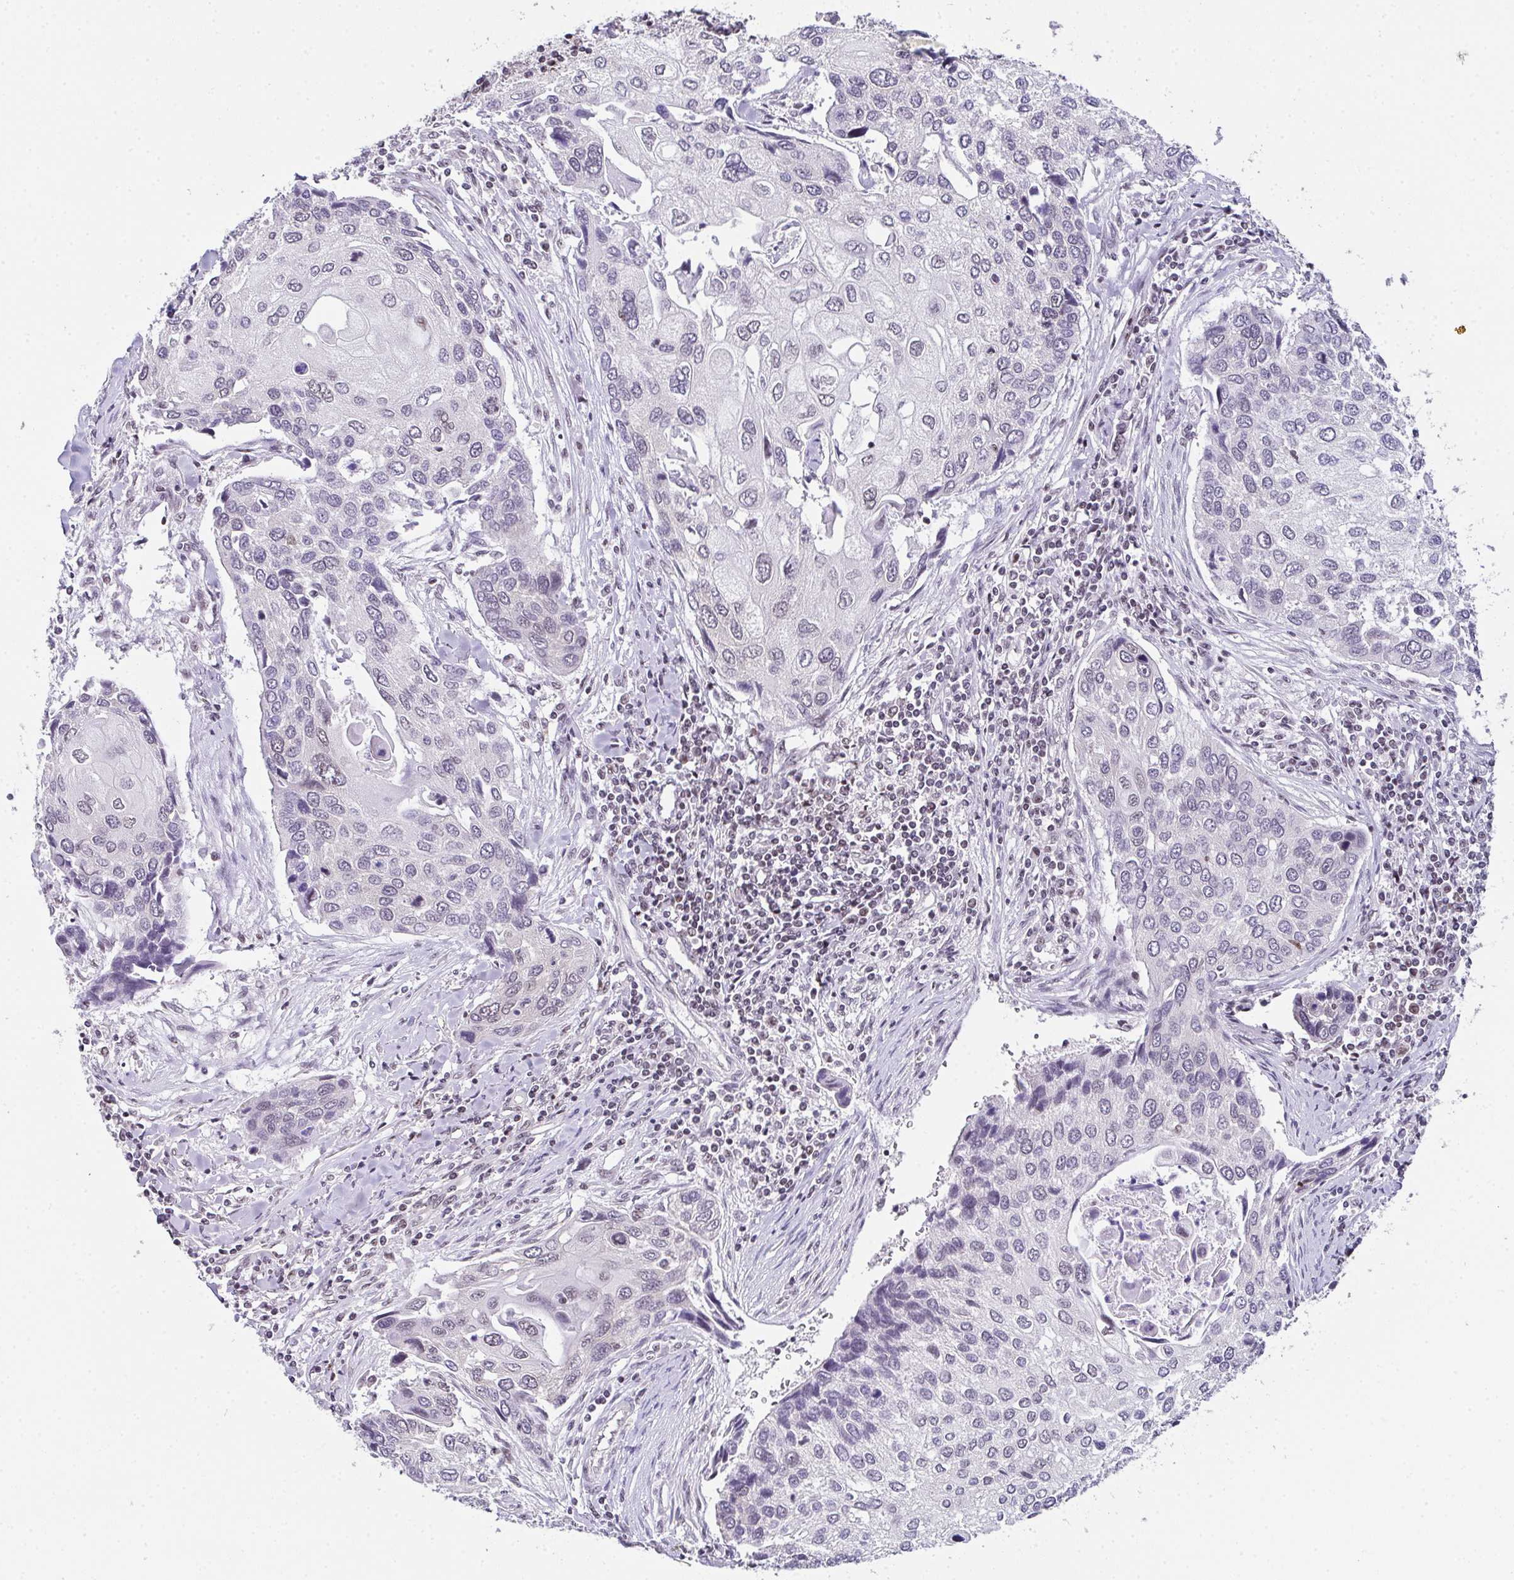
{"staining": {"intensity": "negative", "quantity": "none", "location": "none"}, "tissue": "lung cancer", "cell_type": "Tumor cells", "image_type": "cancer", "snomed": [{"axis": "morphology", "description": "Squamous cell carcinoma, NOS"}, {"axis": "morphology", "description": "Squamous cell carcinoma, metastatic, NOS"}, {"axis": "topography", "description": "Lung"}], "caption": "Tumor cells are negative for brown protein staining in lung cancer. (Brightfield microscopy of DAB IHC at high magnification).", "gene": "ZNF800", "patient": {"sex": "male", "age": 63}}